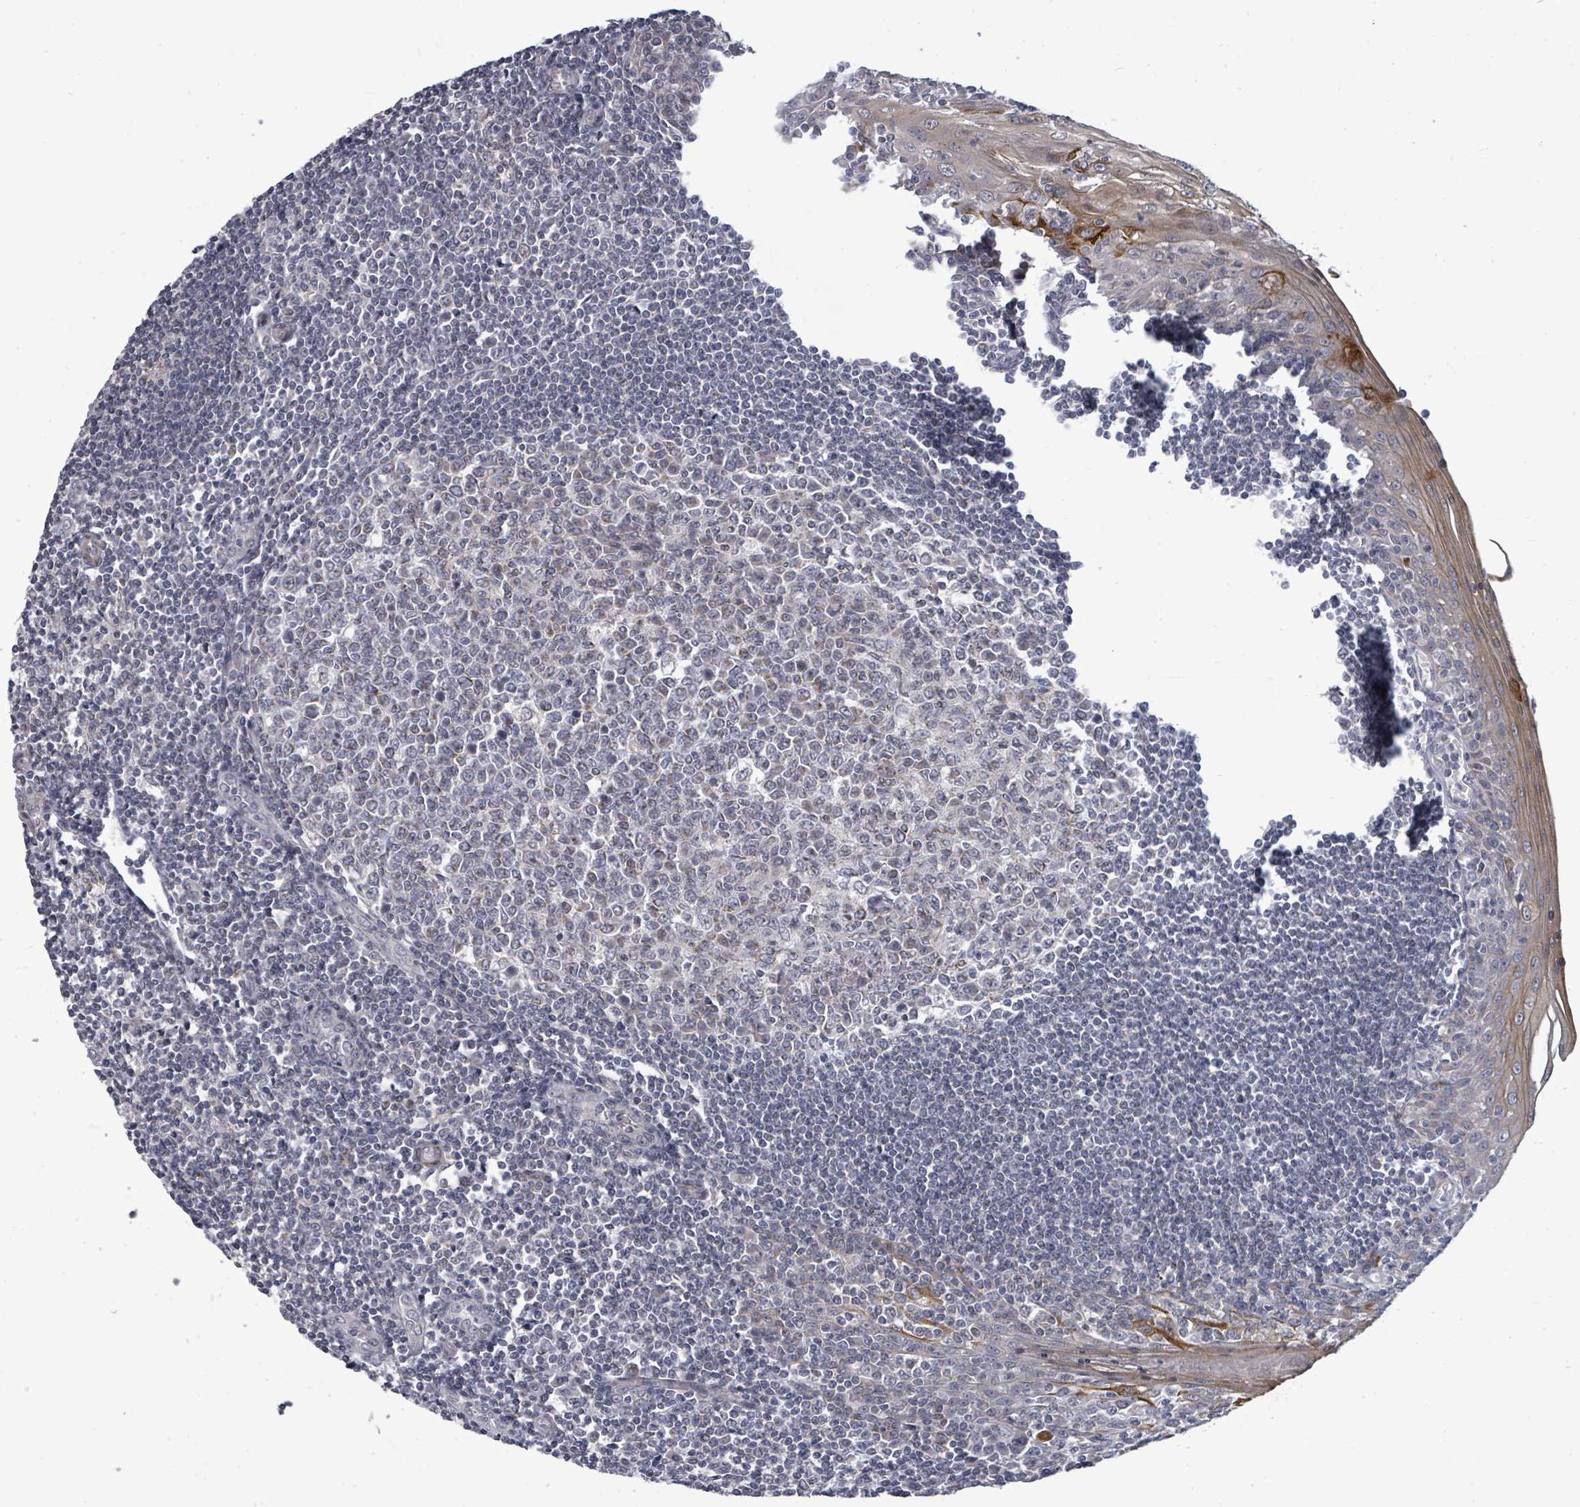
{"staining": {"intensity": "negative", "quantity": "none", "location": "none"}, "tissue": "tonsil", "cell_type": "Germinal center cells", "image_type": "normal", "snomed": [{"axis": "morphology", "description": "Normal tissue, NOS"}, {"axis": "topography", "description": "Tonsil"}], "caption": "This photomicrograph is of benign tonsil stained with IHC to label a protein in brown with the nuclei are counter-stained blue. There is no expression in germinal center cells.", "gene": "PTPN20", "patient": {"sex": "male", "age": 27}}